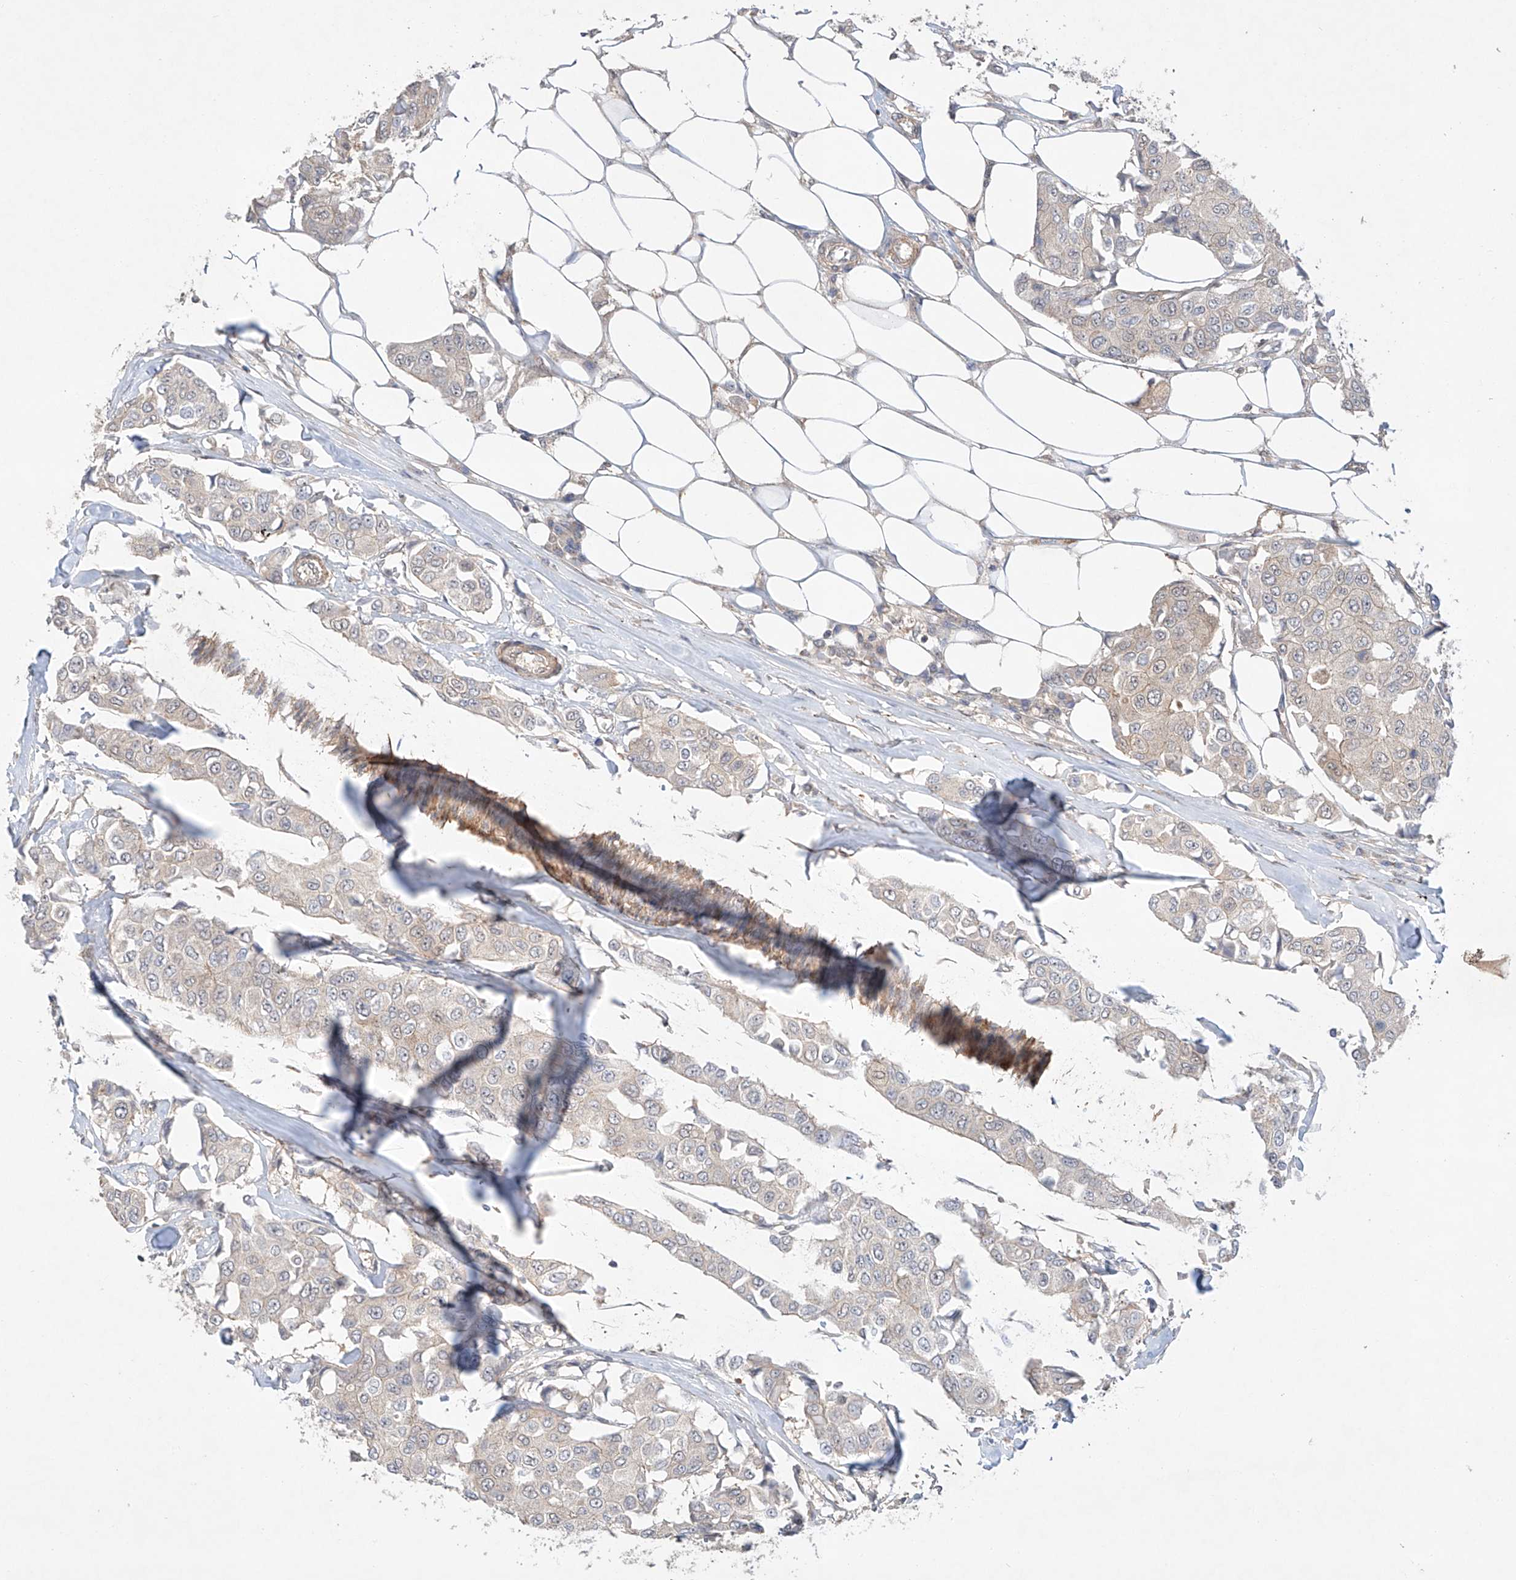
{"staining": {"intensity": "negative", "quantity": "none", "location": "none"}, "tissue": "breast cancer", "cell_type": "Tumor cells", "image_type": "cancer", "snomed": [{"axis": "morphology", "description": "Duct carcinoma"}, {"axis": "topography", "description": "Breast"}], "caption": "Immunohistochemical staining of breast cancer (intraductal carcinoma) shows no significant expression in tumor cells.", "gene": "TSR2", "patient": {"sex": "female", "age": 80}}